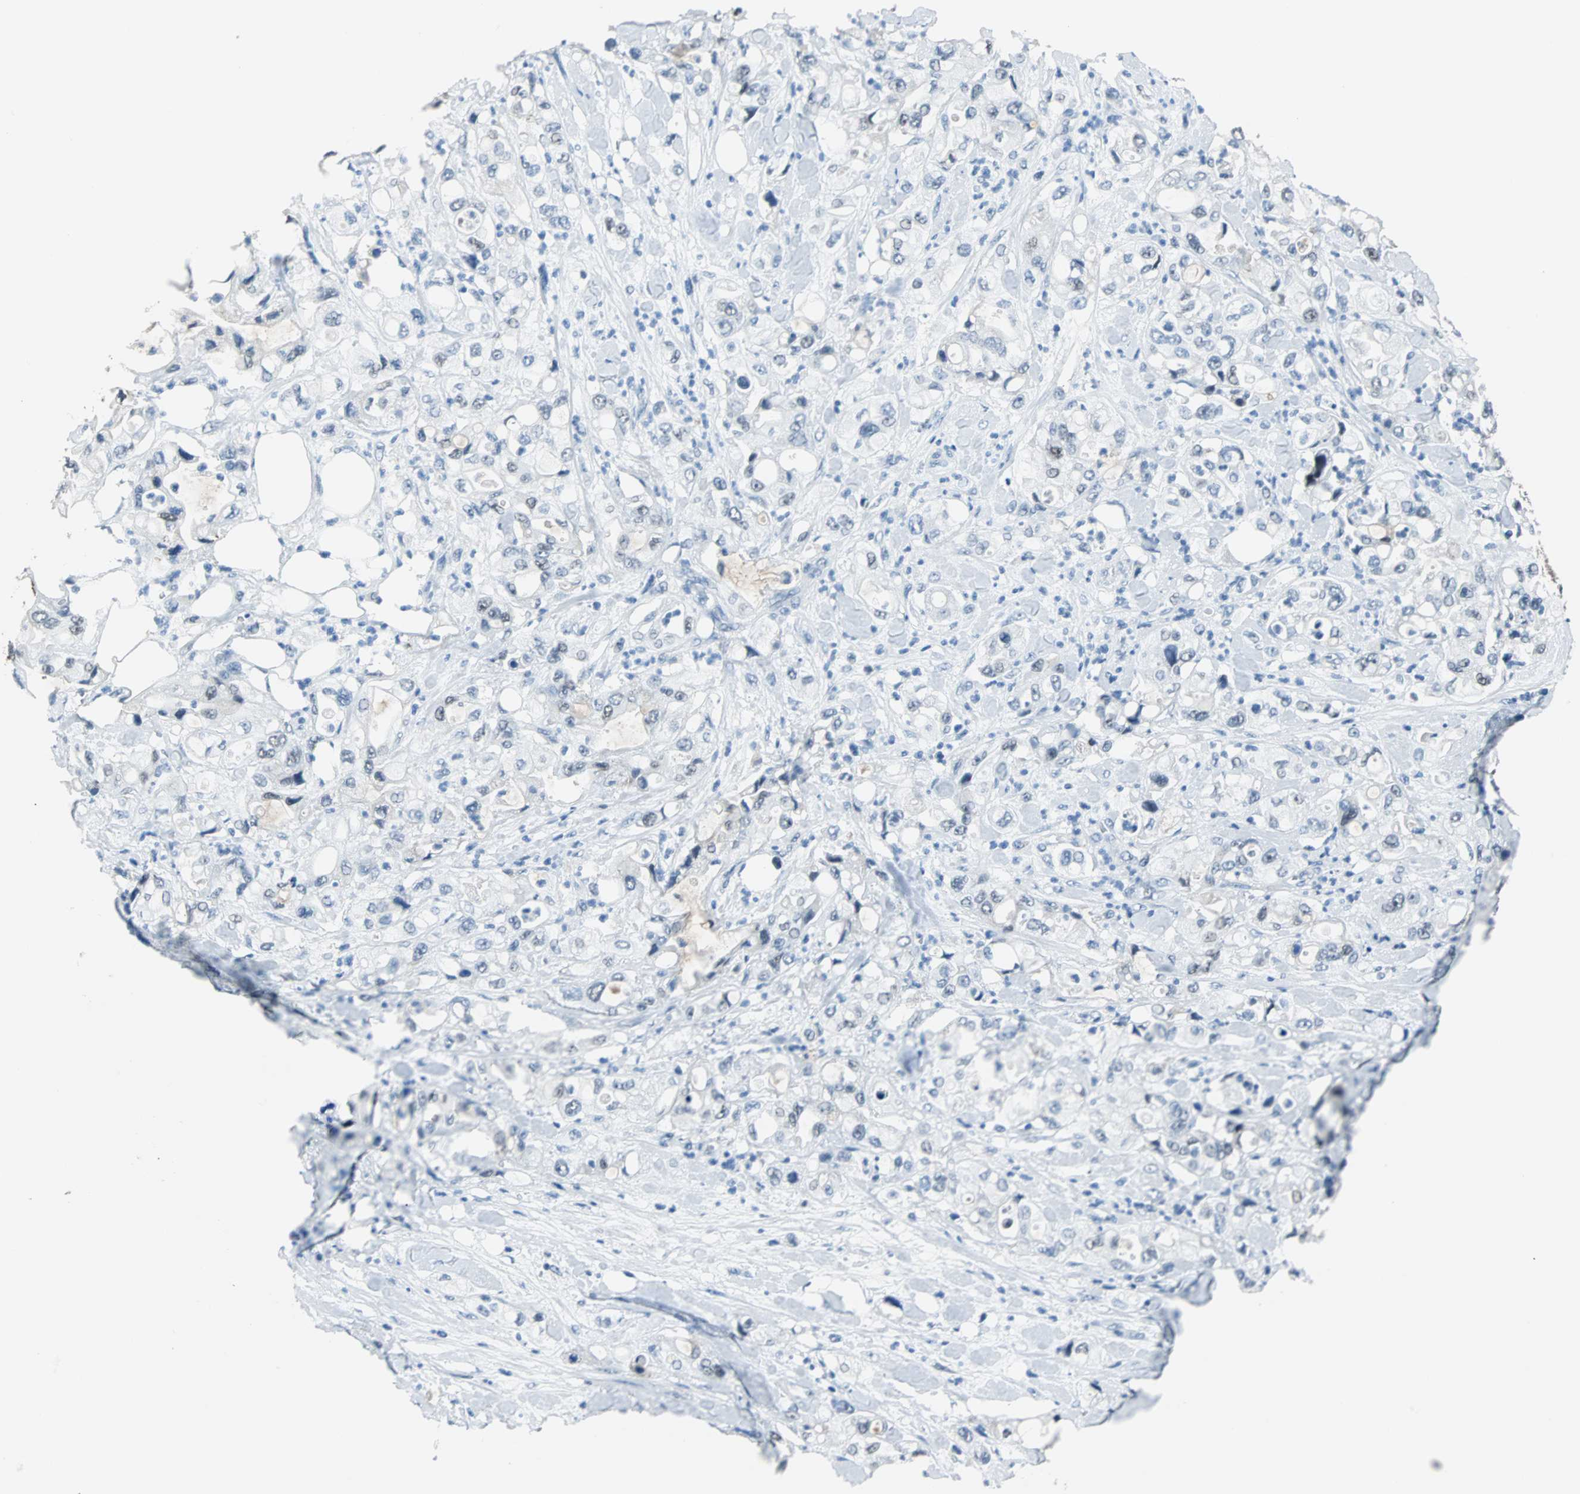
{"staining": {"intensity": "negative", "quantity": "none", "location": "none"}, "tissue": "pancreatic cancer", "cell_type": "Tumor cells", "image_type": "cancer", "snomed": [{"axis": "morphology", "description": "Adenocarcinoma, NOS"}, {"axis": "topography", "description": "Pancreas"}], "caption": "A micrograph of pancreatic cancer (adenocarcinoma) stained for a protein demonstrates no brown staining in tumor cells.", "gene": "USP28", "patient": {"sex": "male", "age": 70}}